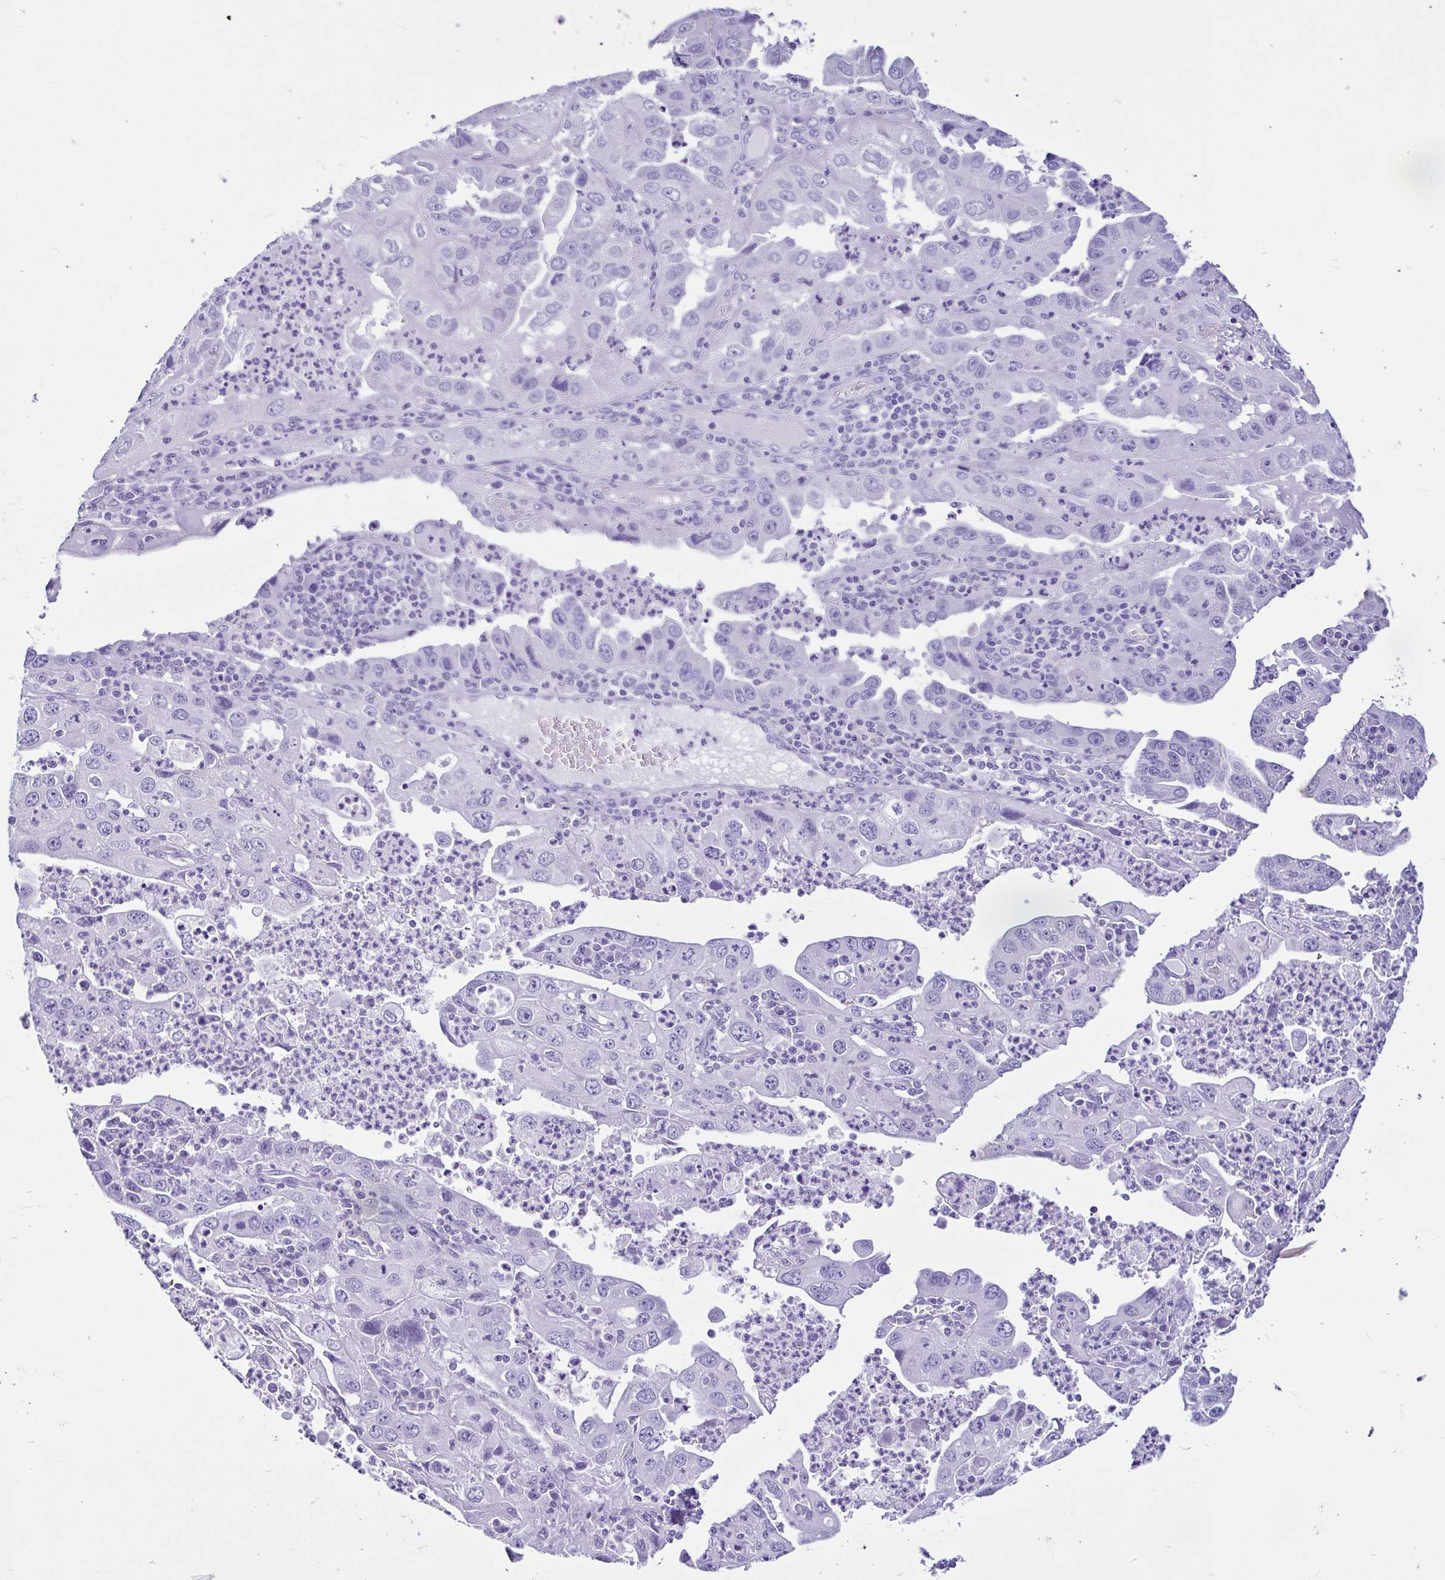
{"staining": {"intensity": "negative", "quantity": "none", "location": "none"}, "tissue": "endometrial cancer", "cell_type": "Tumor cells", "image_type": "cancer", "snomed": [{"axis": "morphology", "description": "Adenocarcinoma, NOS"}, {"axis": "topography", "description": "Uterus"}], "caption": "There is no significant staining in tumor cells of endometrial adenocarcinoma.", "gene": "CYP19A1", "patient": {"sex": "female", "age": 62}}